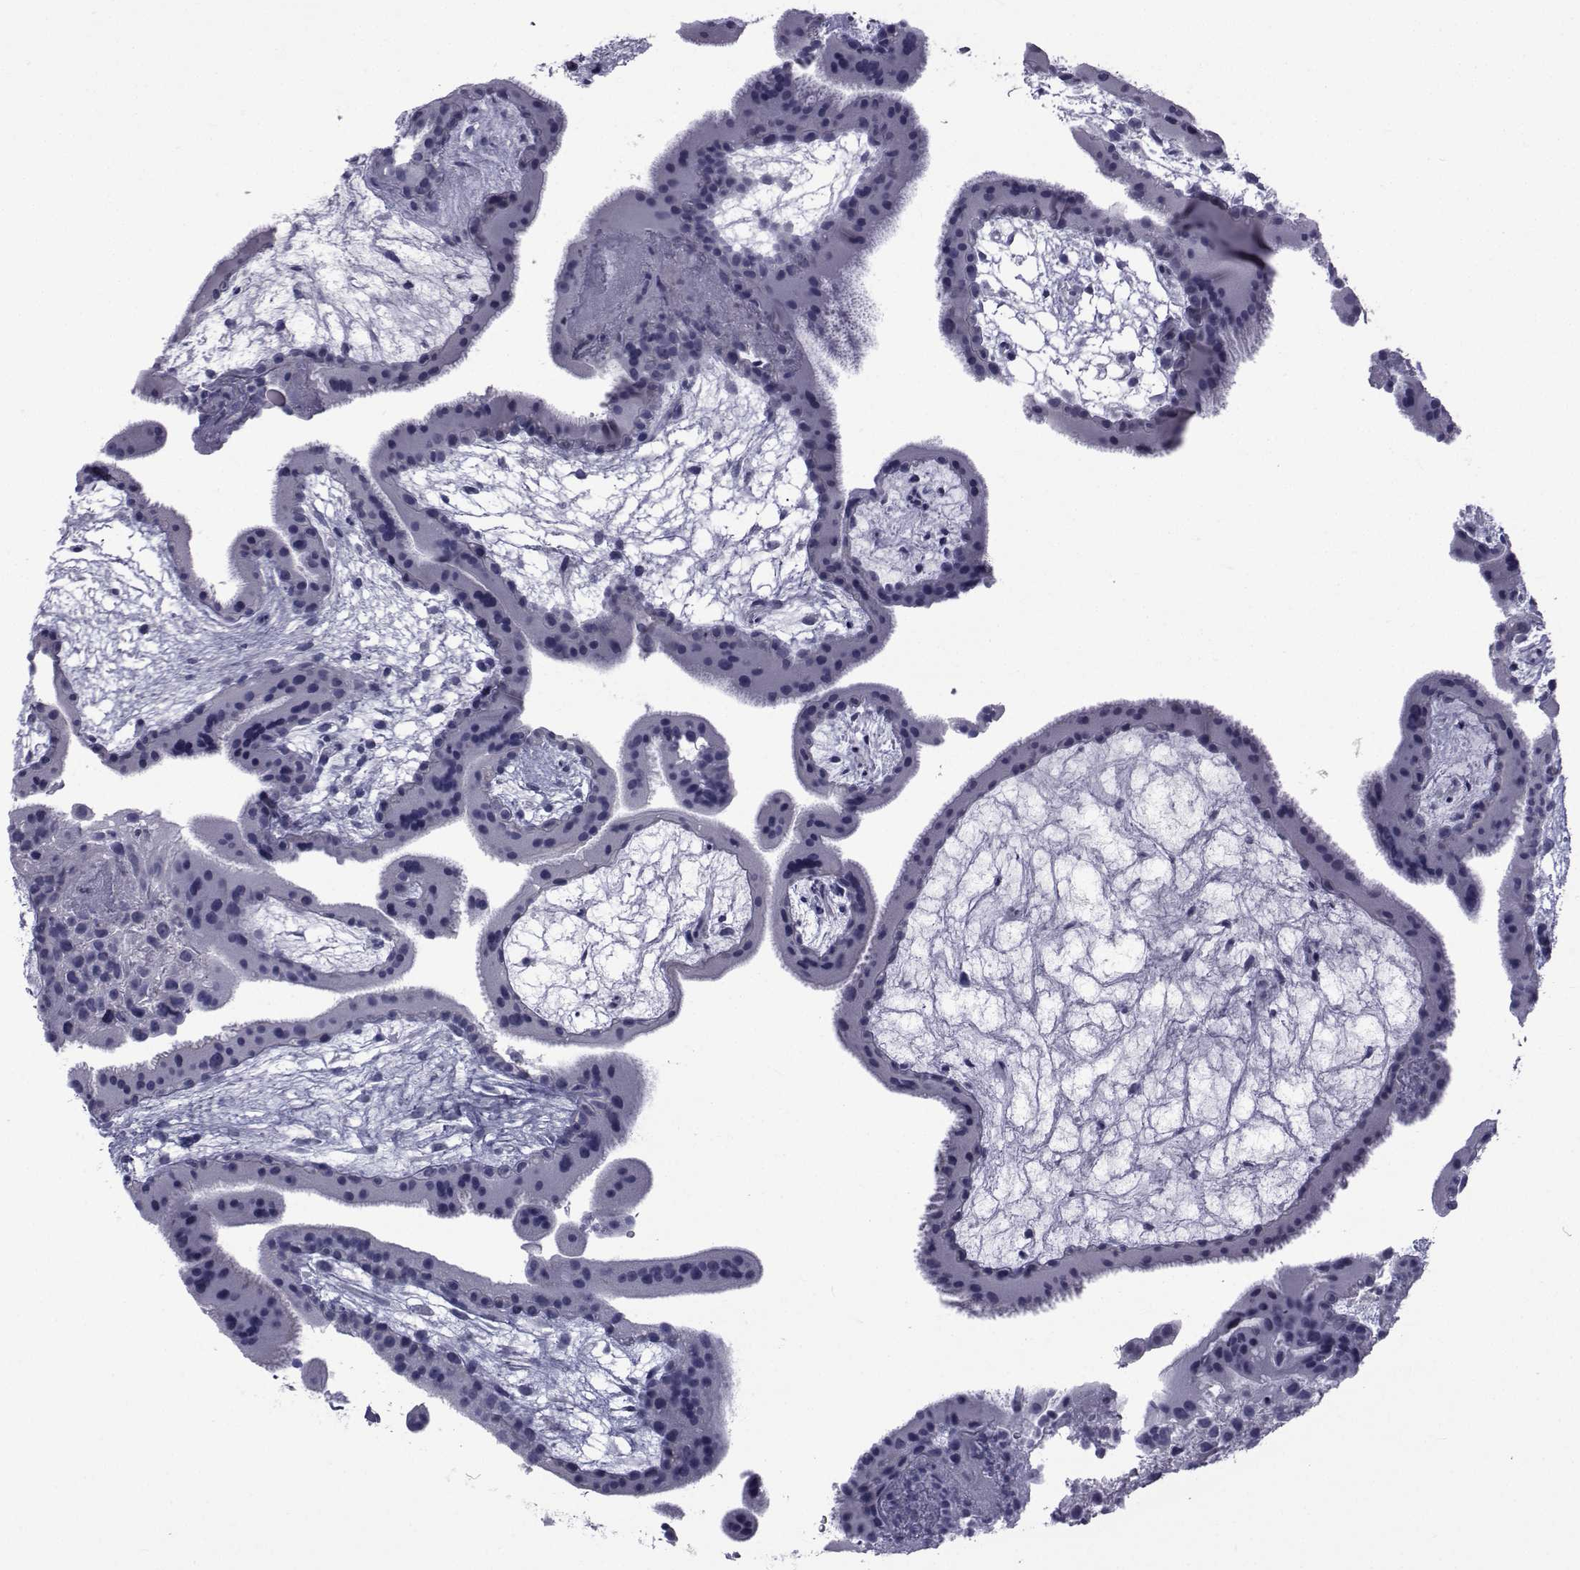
{"staining": {"intensity": "negative", "quantity": "none", "location": "none"}, "tissue": "placenta", "cell_type": "Decidual cells", "image_type": "normal", "snomed": [{"axis": "morphology", "description": "Normal tissue, NOS"}, {"axis": "topography", "description": "Placenta"}], "caption": "Placenta was stained to show a protein in brown. There is no significant staining in decidual cells. (DAB IHC with hematoxylin counter stain).", "gene": "PDE6G", "patient": {"sex": "female", "age": 19}}